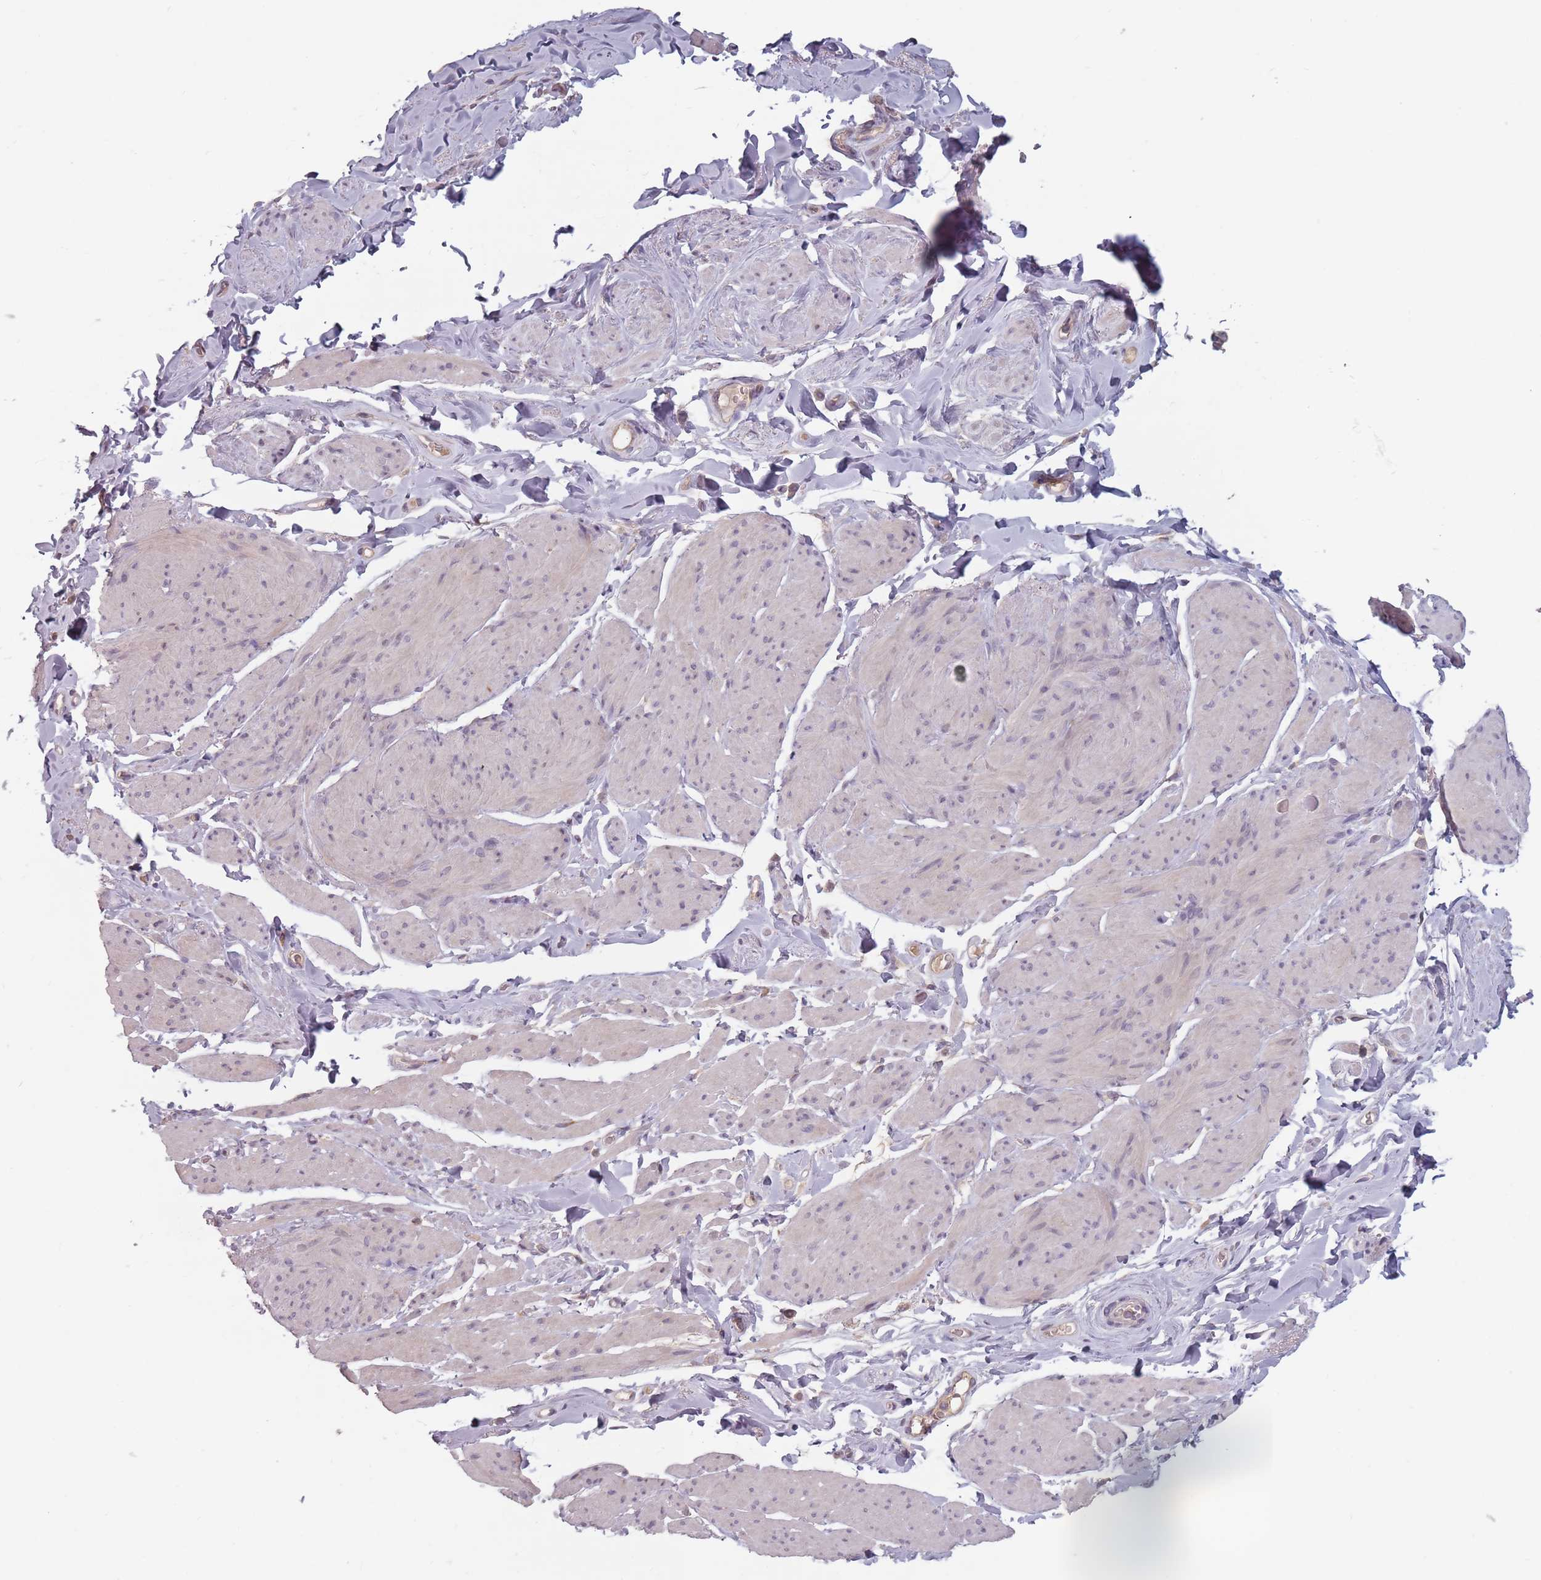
{"staining": {"intensity": "negative", "quantity": "none", "location": "none"}, "tissue": "smooth muscle", "cell_type": "Smooth muscle cells", "image_type": "normal", "snomed": [{"axis": "morphology", "description": "Normal tissue, NOS"}, {"axis": "topography", "description": "Smooth muscle"}, {"axis": "topography", "description": "Peripheral nerve tissue"}], "caption": "Immunohistochemical staining of benign smooth muscle shows no significant positivity in smooth muscle cells. (DAB IHC with hematoxylin counter stain).", "gene": "ADAL", "patient": {"sex": "male", "age": 69}}